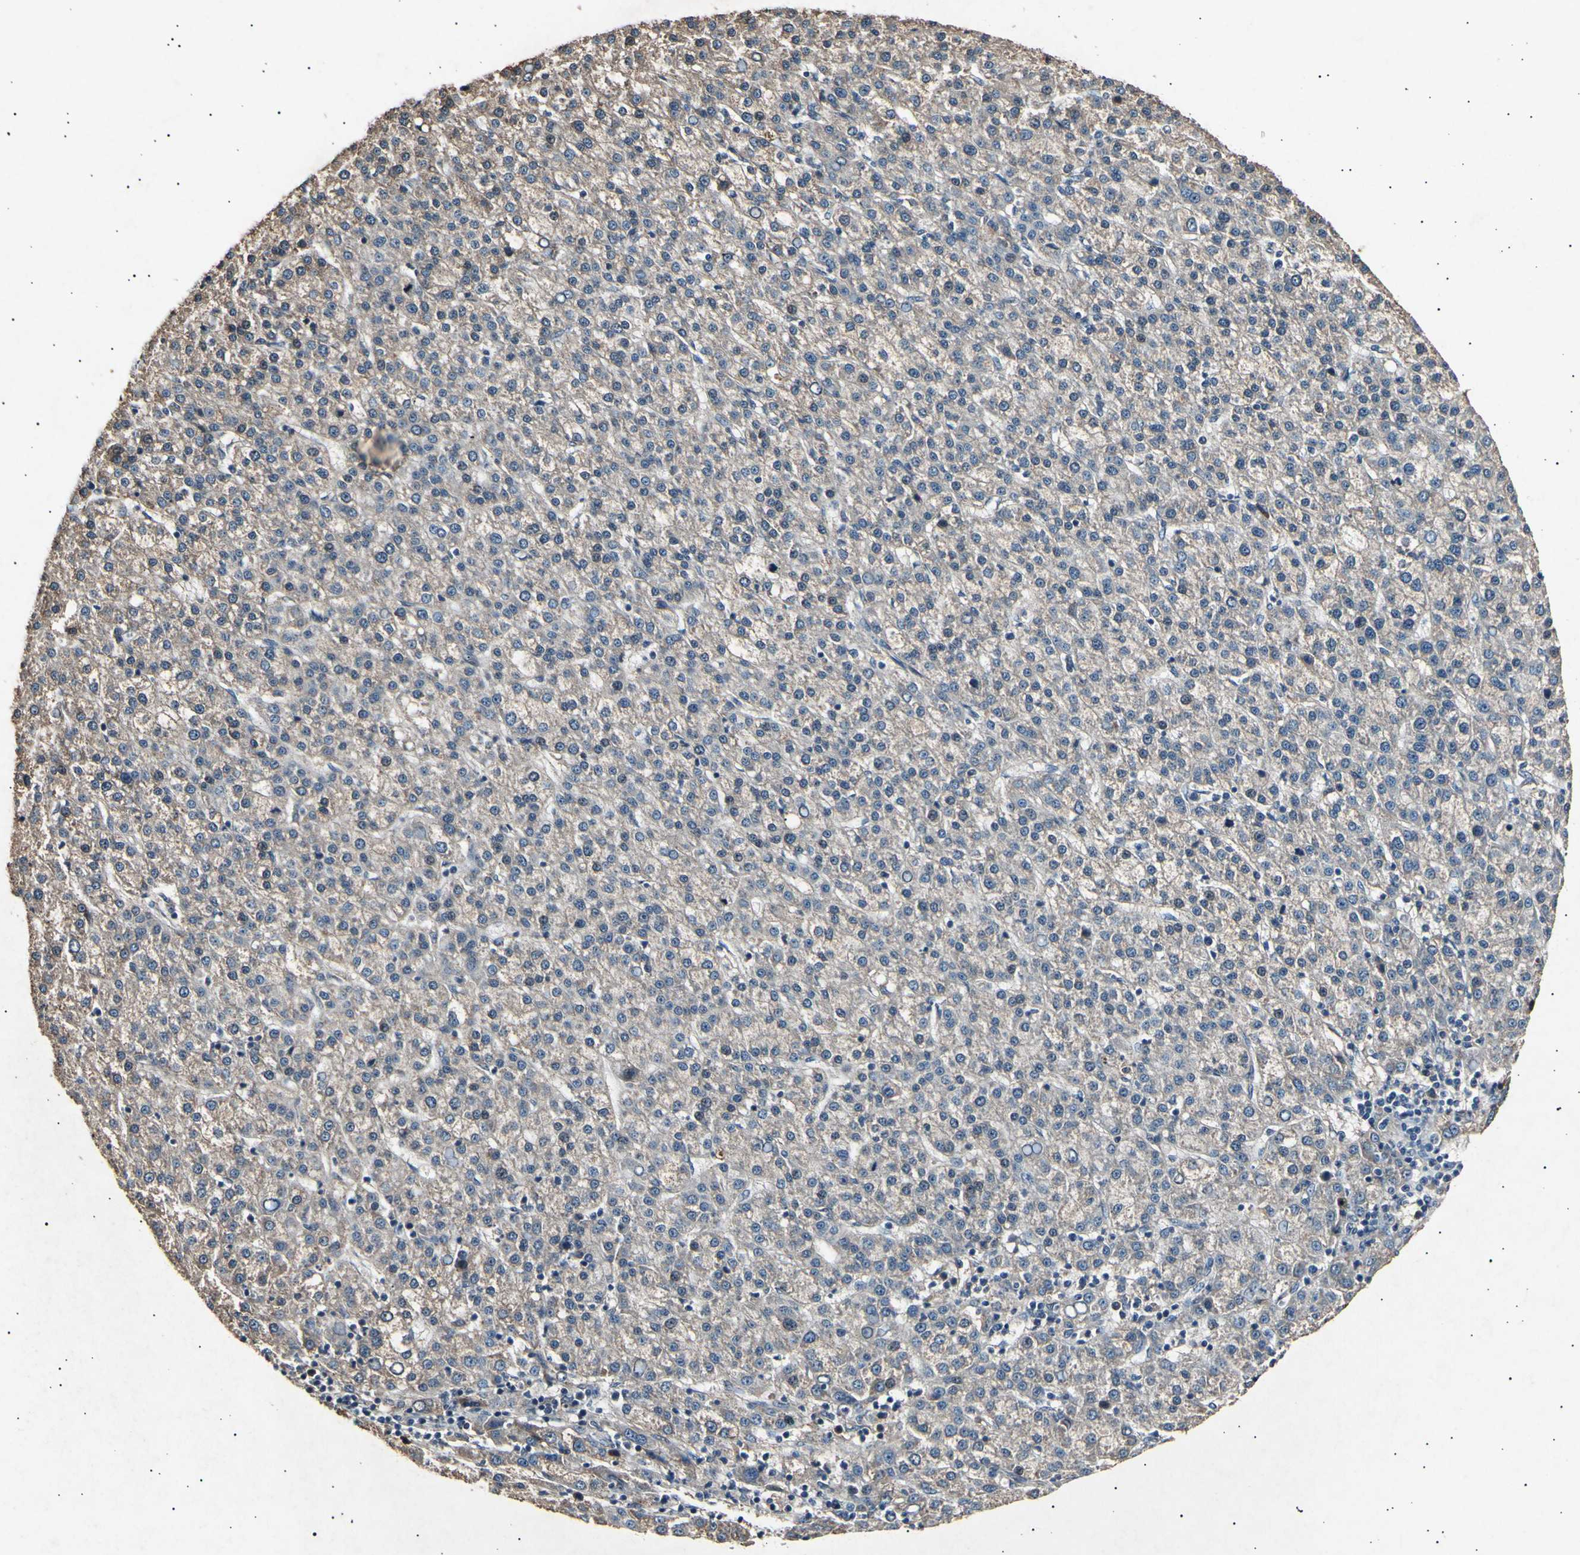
{"staining": {"intensity": "negative", "quantity": "none", "location": "none"}, "tissue": "liver cancer", "cell_type": "Tumor cells", "image_type": "cancer", "snomed": [{"axis": "morphology", "description": "Carcinoma, Hepatocellular, NOS"}, {"axis": "topography", "description": "Liver"}], "caption": "A high-resolution image shows IHC staining of liver cancer, which shows no significant positivity in tumor cells. (Stains: DAB immunohistochemistry (IHC) with hematoxylin counter stain, Microscopy: brightfield microscopy at high magnification).", "gene": "ADCY3", "patient": {"sex": "female", "age": 58}}